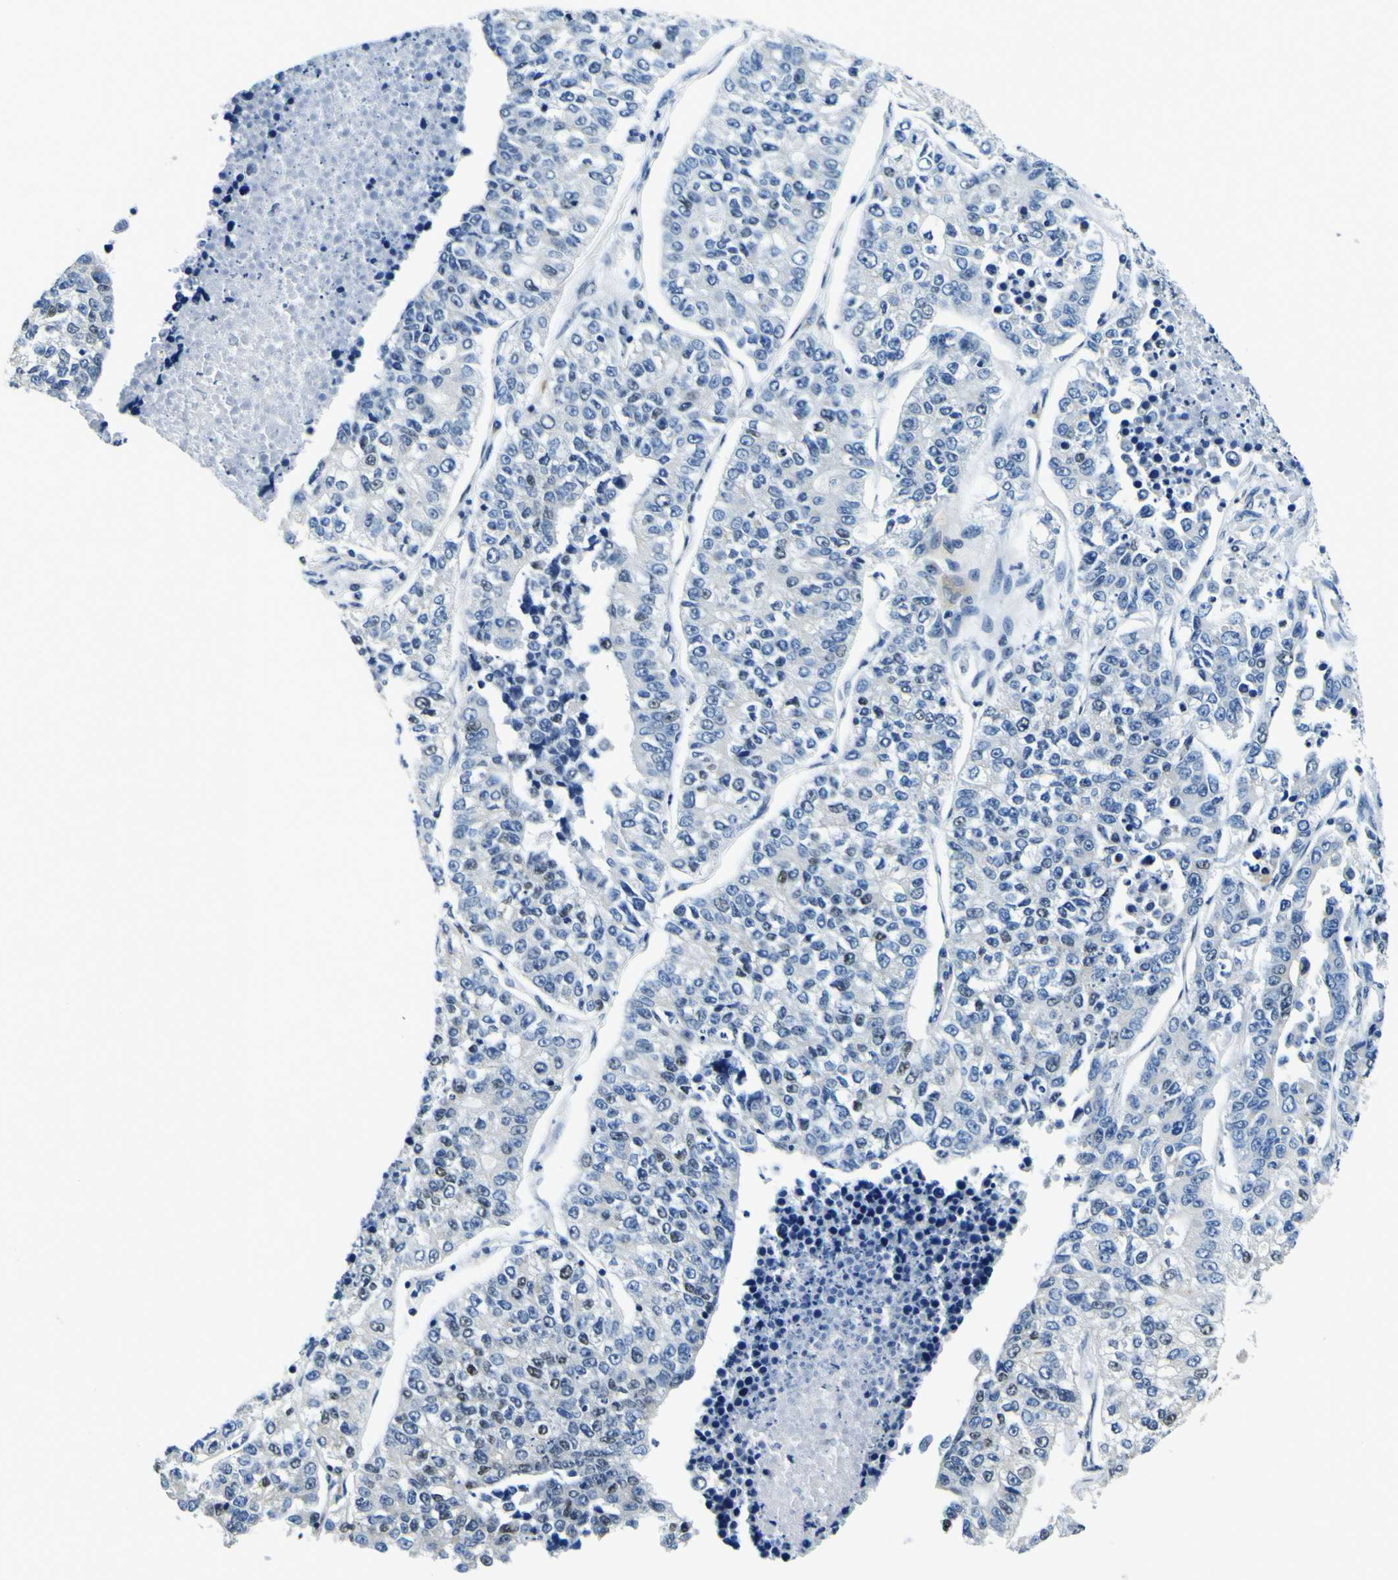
{"staining": {"intensity": "weak", "quantity": "<25%", "location": "nuclear"}, "tissue": "lung cancer", "cell_type": "Tumor cells", "image_type": "cancer", "snomed": [{"axis": "morphology", "description": "Adenocarcinoma, NOS"}, {"axis": "topography", "description": "Lung"}], "caption": "Immunohistochemical staining of human lung adenocarcinoma demonstrates no significant expression in tumor cells.", "gene": "SP1", "patient": {"sex": "male", "age": 49}}